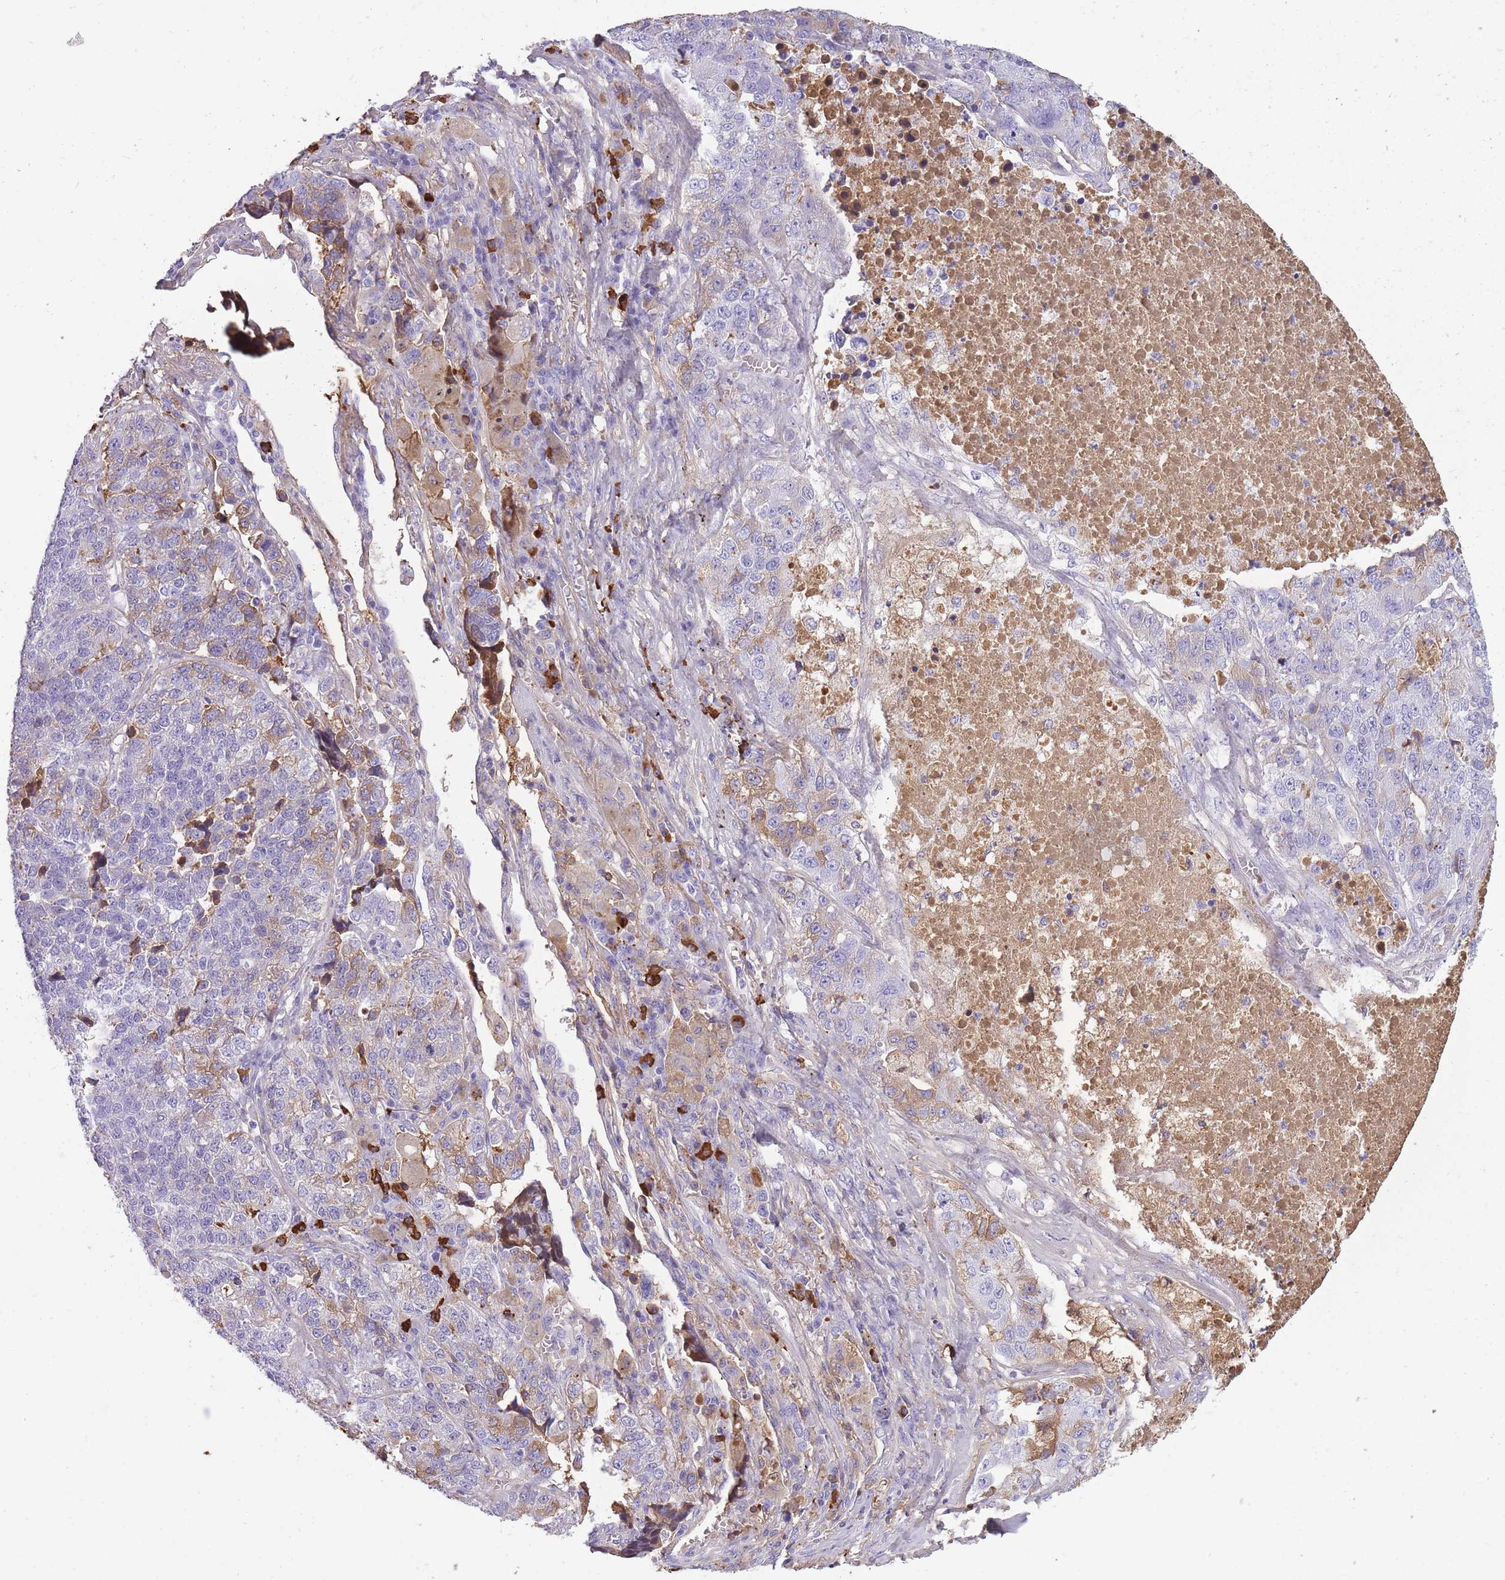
{"staining": {"intensity": "weak", "quantity": "<25%", "location": "cytoplasmic/membranous"}, "tissue": "lung cancer", "cell_type": "Tumor cells", "image_type": "cancer", "snomed": [{"axis": "morphology", "description": "Adenocarcinoma, NOS"}, {"axis": "topography", "description": "Lung"}], "caption": "Tumor cells show no significant protein positivity in lung cancer.", "gene": "IGKV1D-42", "patient": {"sex": "male", "age": 49}}